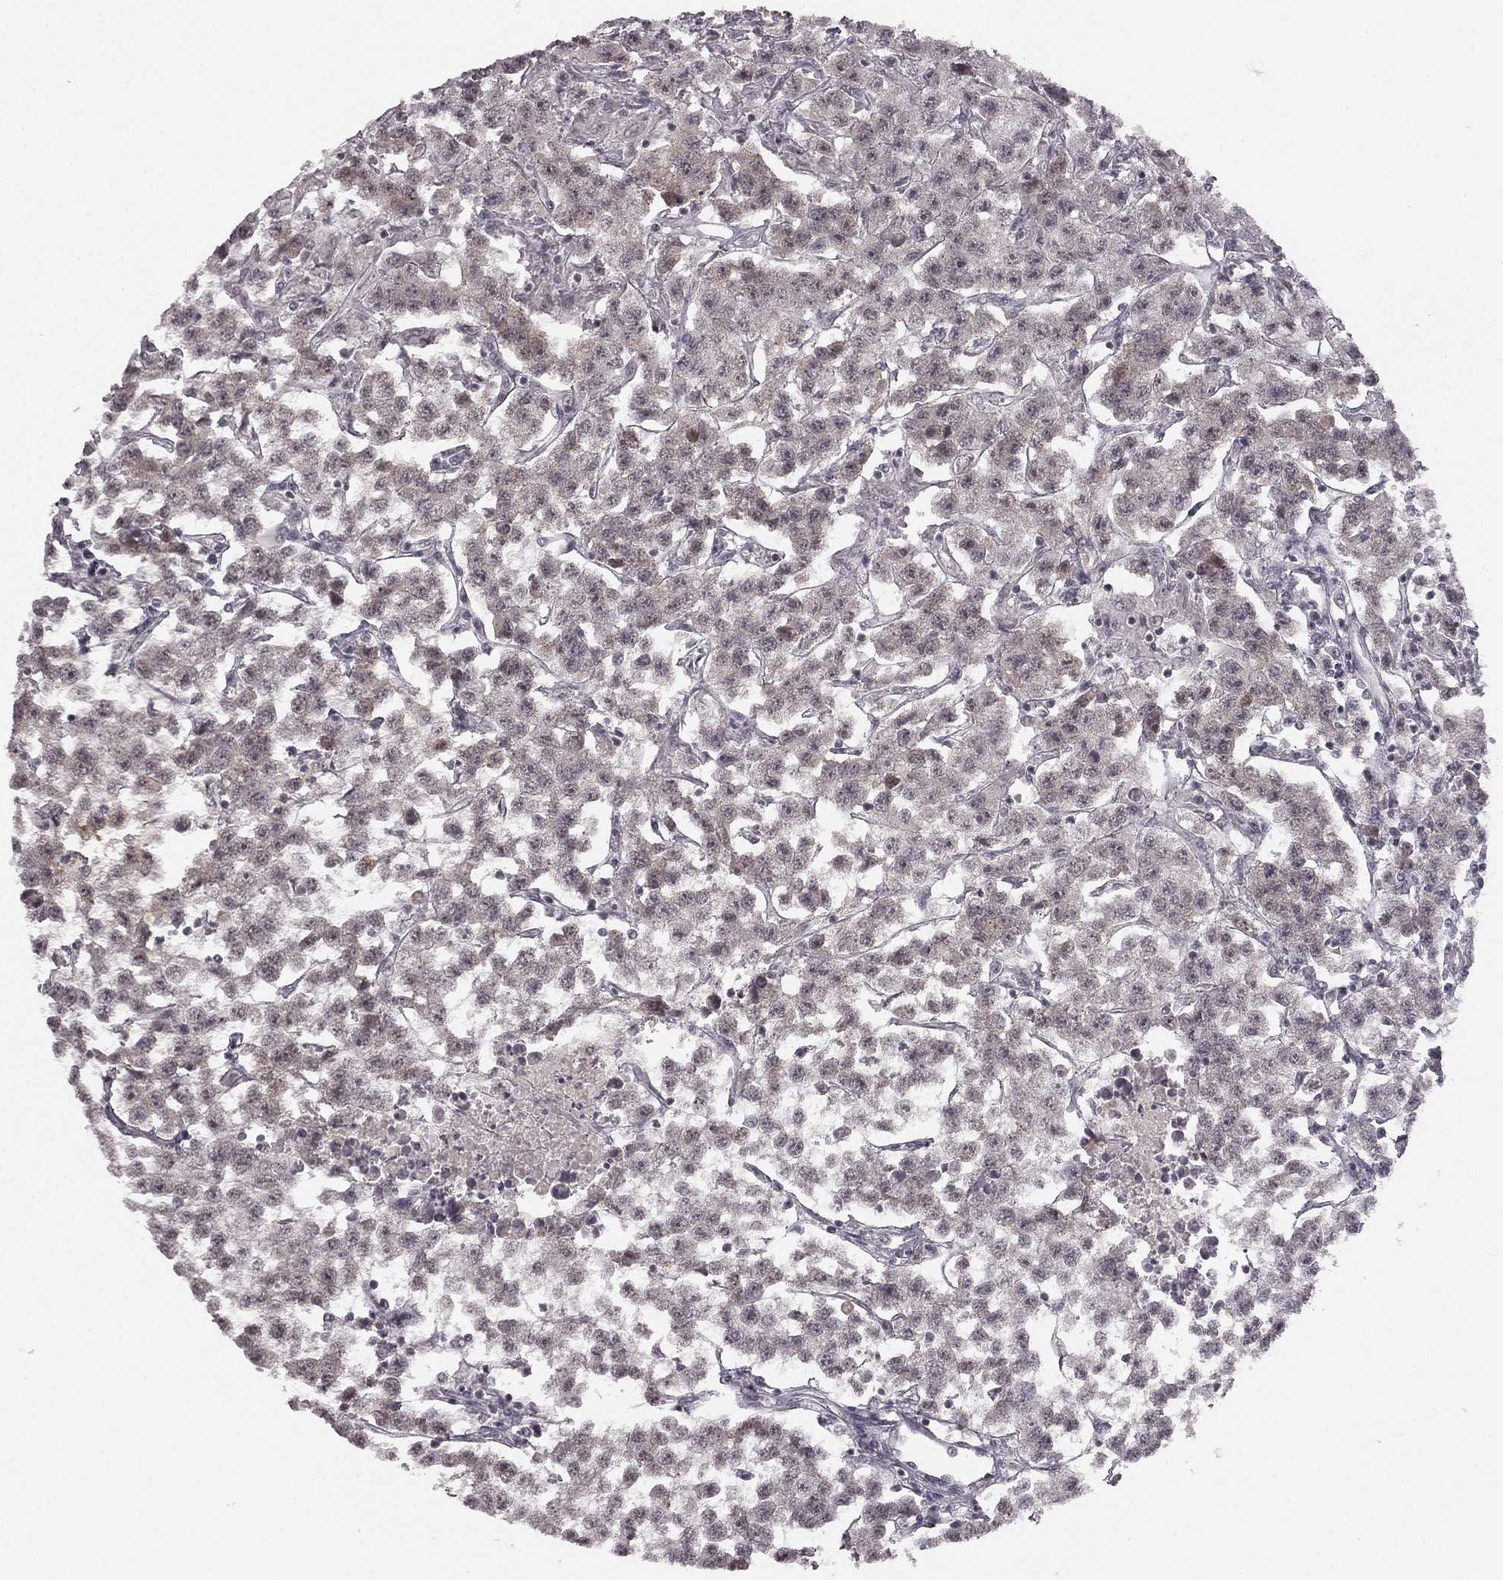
{"staining": {"intensity": "negative", "quantity": "none", "location": "none"}, "tissue": "testis cancer", "cell_type": "Tumor cells", "image_type": "cancer", "snomed": [{"axis": "morphology", "description": "Seminoma, NOS"}, {"axis": "topography", "description": "Testis"}], "caption": "Human testis seminoma stained for a protein using immunohistochemistry reveals no expression in tumor cells.", "gene": "HCN4", "patient": {"sex": "male", "age": 59}}